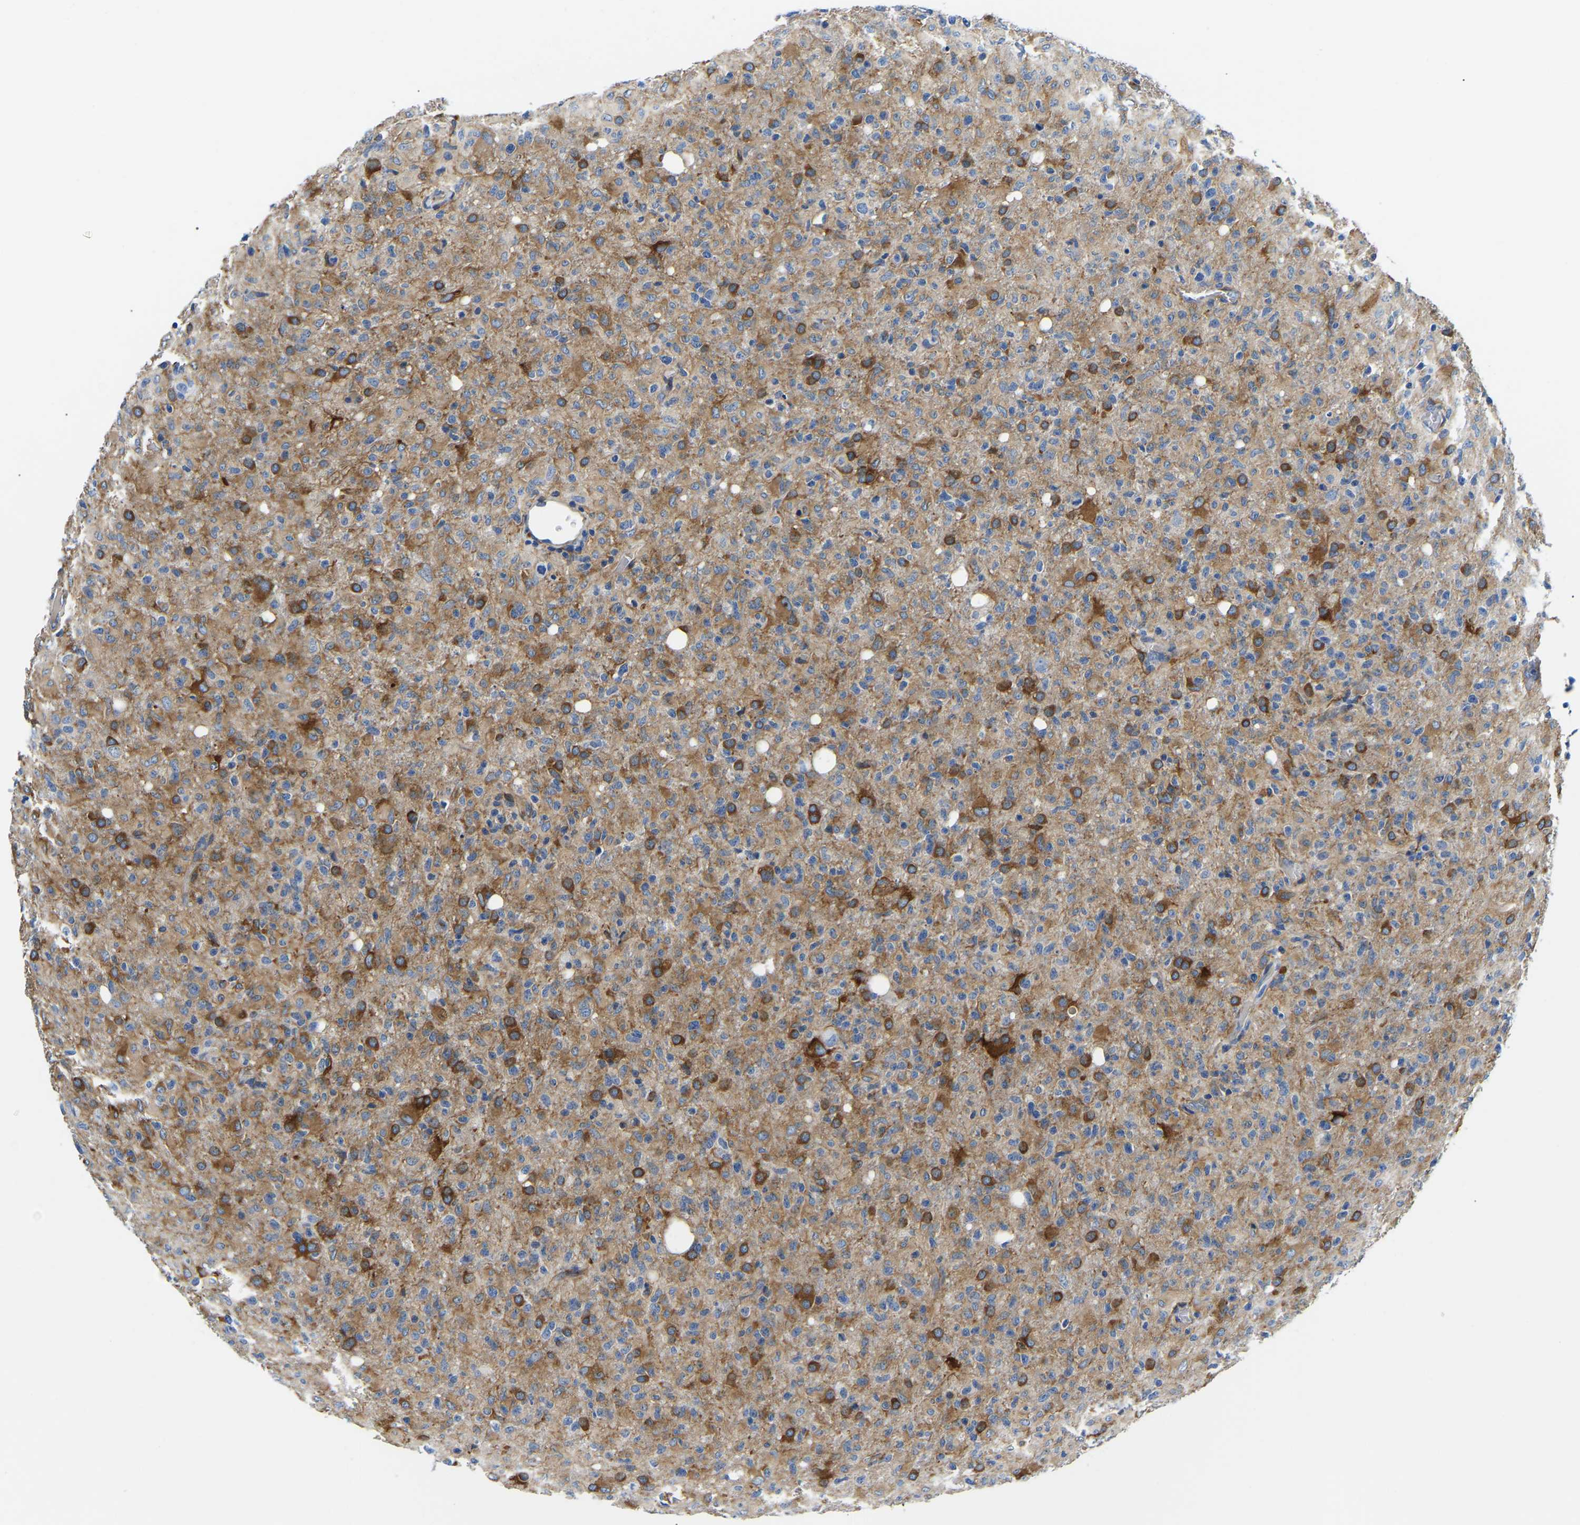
{"staining": {"intensity": "moderate", "quantity": "25%-75%", "location": "cytoplasmic/membranous"}, "tissue": "glioma", "cell_type": "Tumor cells", "image_type": "cancer", "snomed": [{"axis": "morphology", "description": "Glioma, malignant, High grade"}, {"axis": "topography", "description": "Brain"}], "caption": "IHC histopathology image of neoplastic tissue: glioma stained using IHC displays medium levels of moderate protein expression localized specifically in the cytoplasmic/membranous of tumor cells, appearing as a cytoplasmic/membranous brown color.", "gene": "DUSP8", "patient": {"sex": "female", "age": 57}}